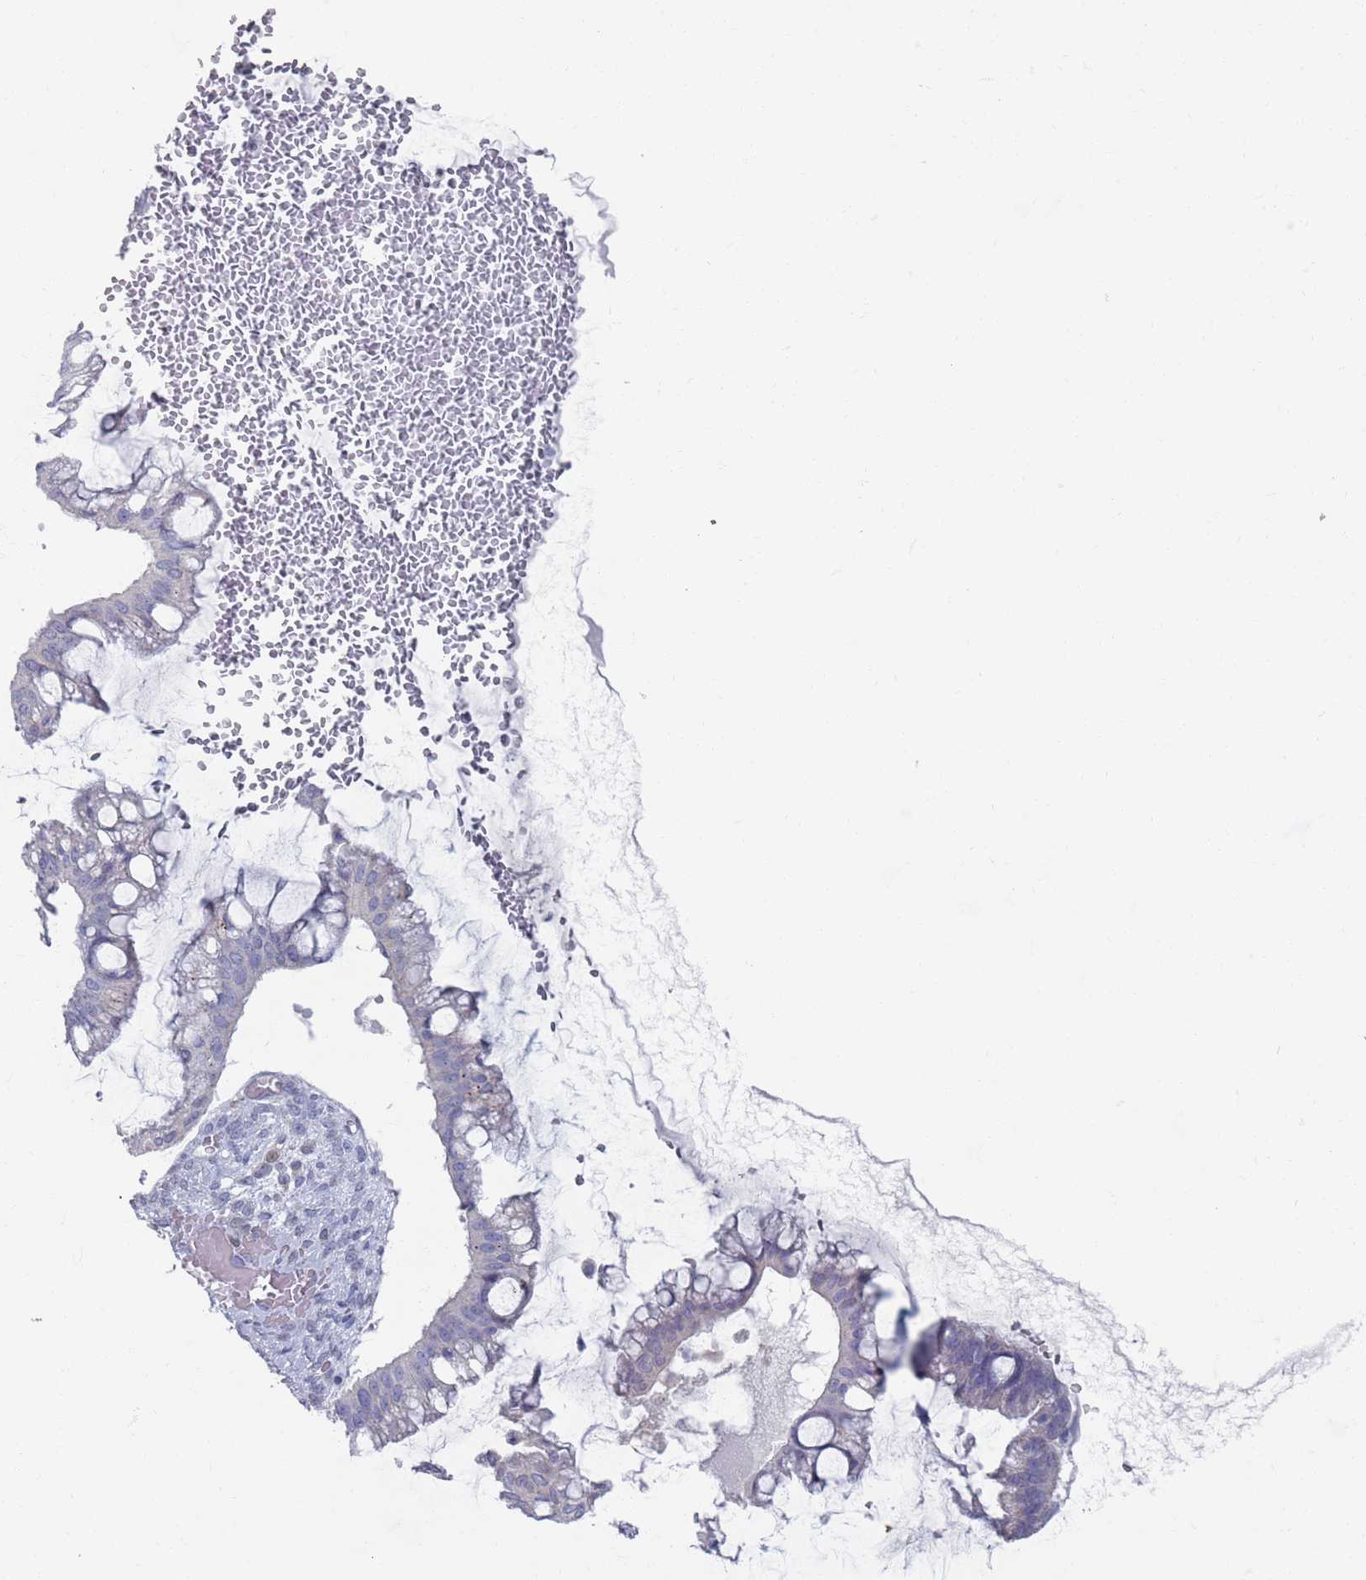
{"staining": {"intensity": "negative", "quantity": "none", "location": "none"}, "tissue": "ovarian cancer", "cell_type": "Tumor cells", "image_type": "cancer", "snomed": [{"axis": "morphology", "description": "Cystadenocarcinoma, mucinous, NOS"}, {"axis": "topography", "description": "Ovary"}], "caption": "This is an immunohistochemistry (IHC) micrograph of human ovarian cancer. There is no expression in tumor cells.", "gene": "MAT1A", "patient": {"sex": "female", "age": 73}}